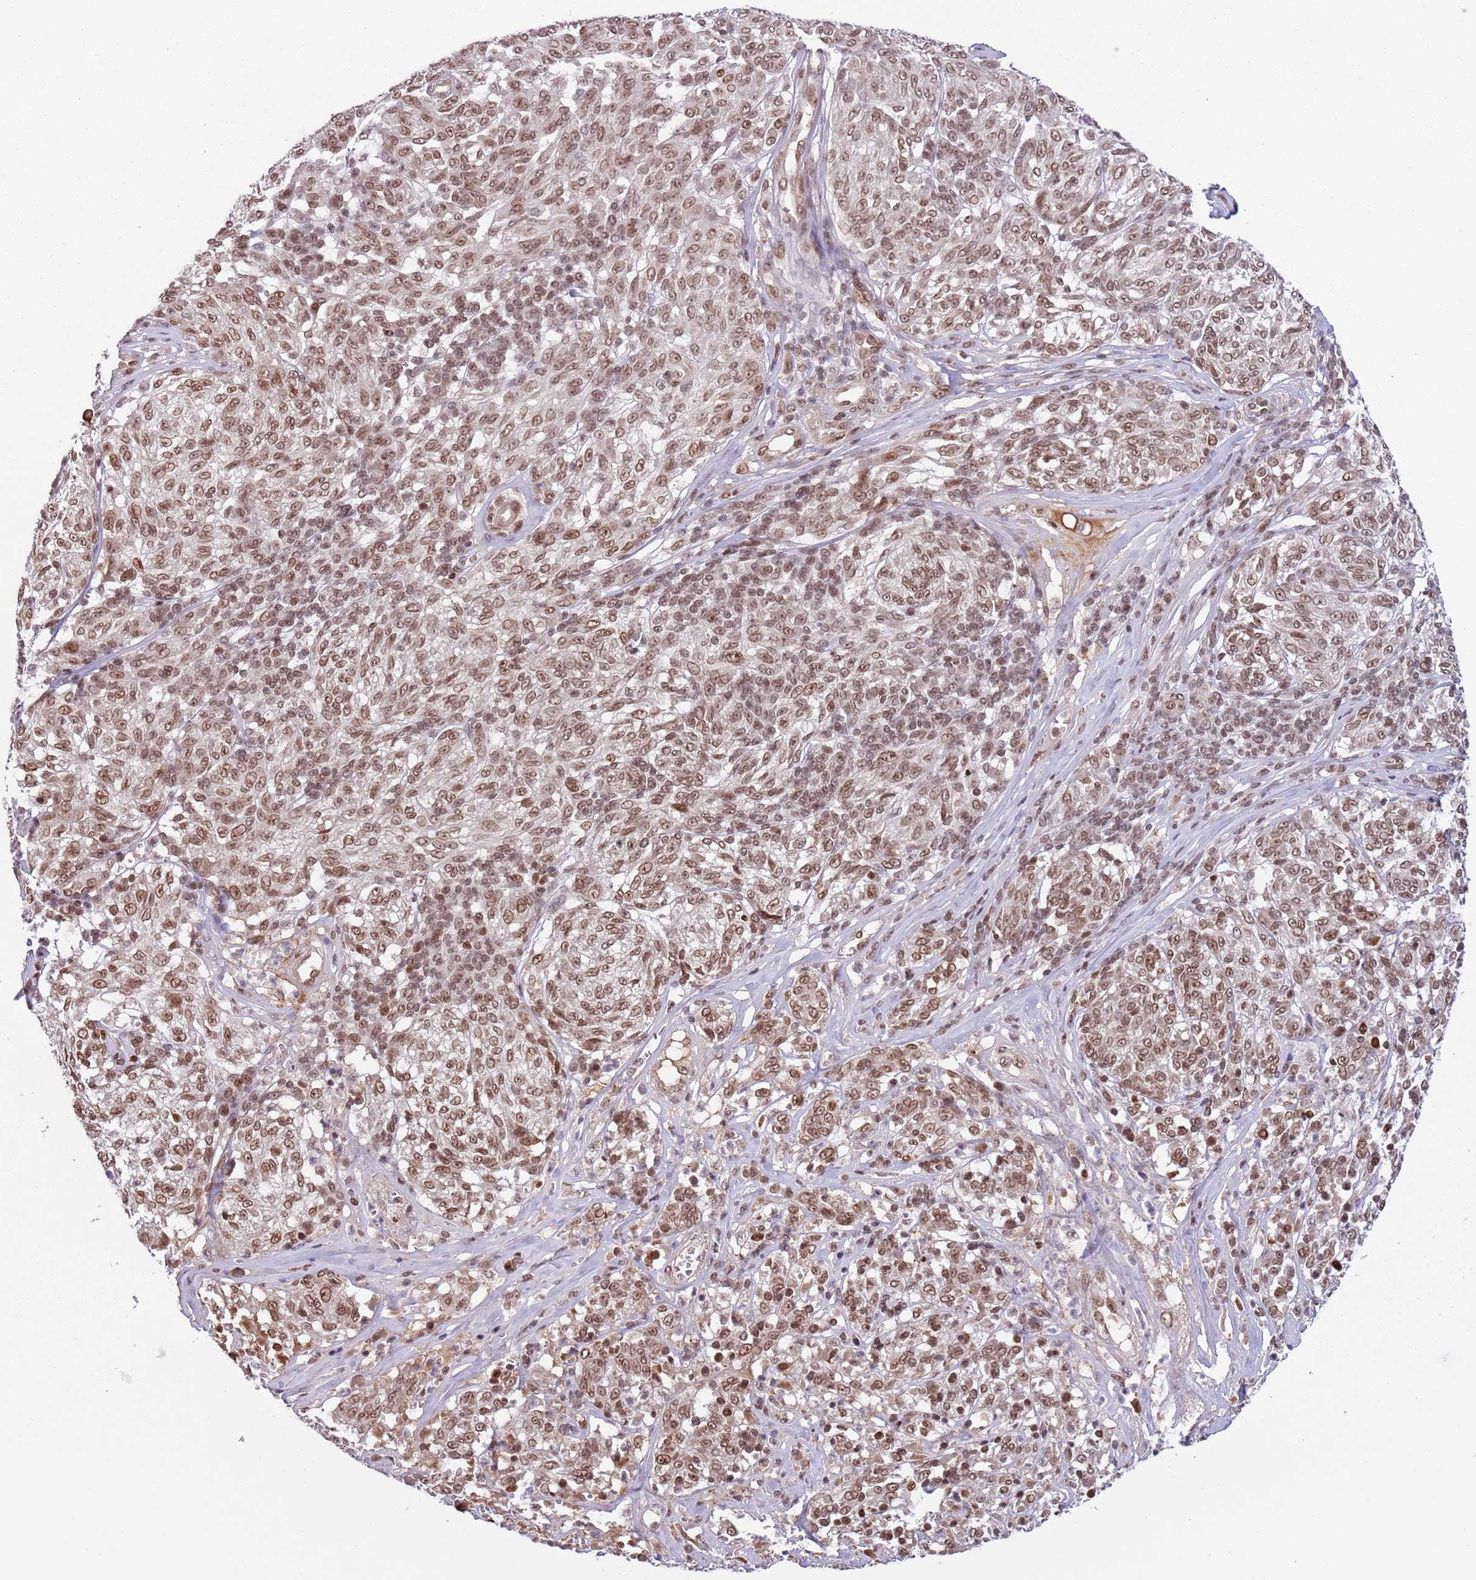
{"staining": {"intensity": "moderate", "quantity": ">75%", "location": "nuclear"}, "tissue": "melanoma", "cell_type": "Tumor cells", "image_type": "cancer", "snomed": [{"axis": "morphology", "description": "Malignant melanoma, NOS"}, {"axis": "topography", "description": "Skin"}], "caption": "Malignant melanoma stained with a brown dye reveals moderate nuclear positive expression in approximately >75% of tumor cells.", "gene": "SIPA1L3", "patient": {"sex": "female", "age": 63}}